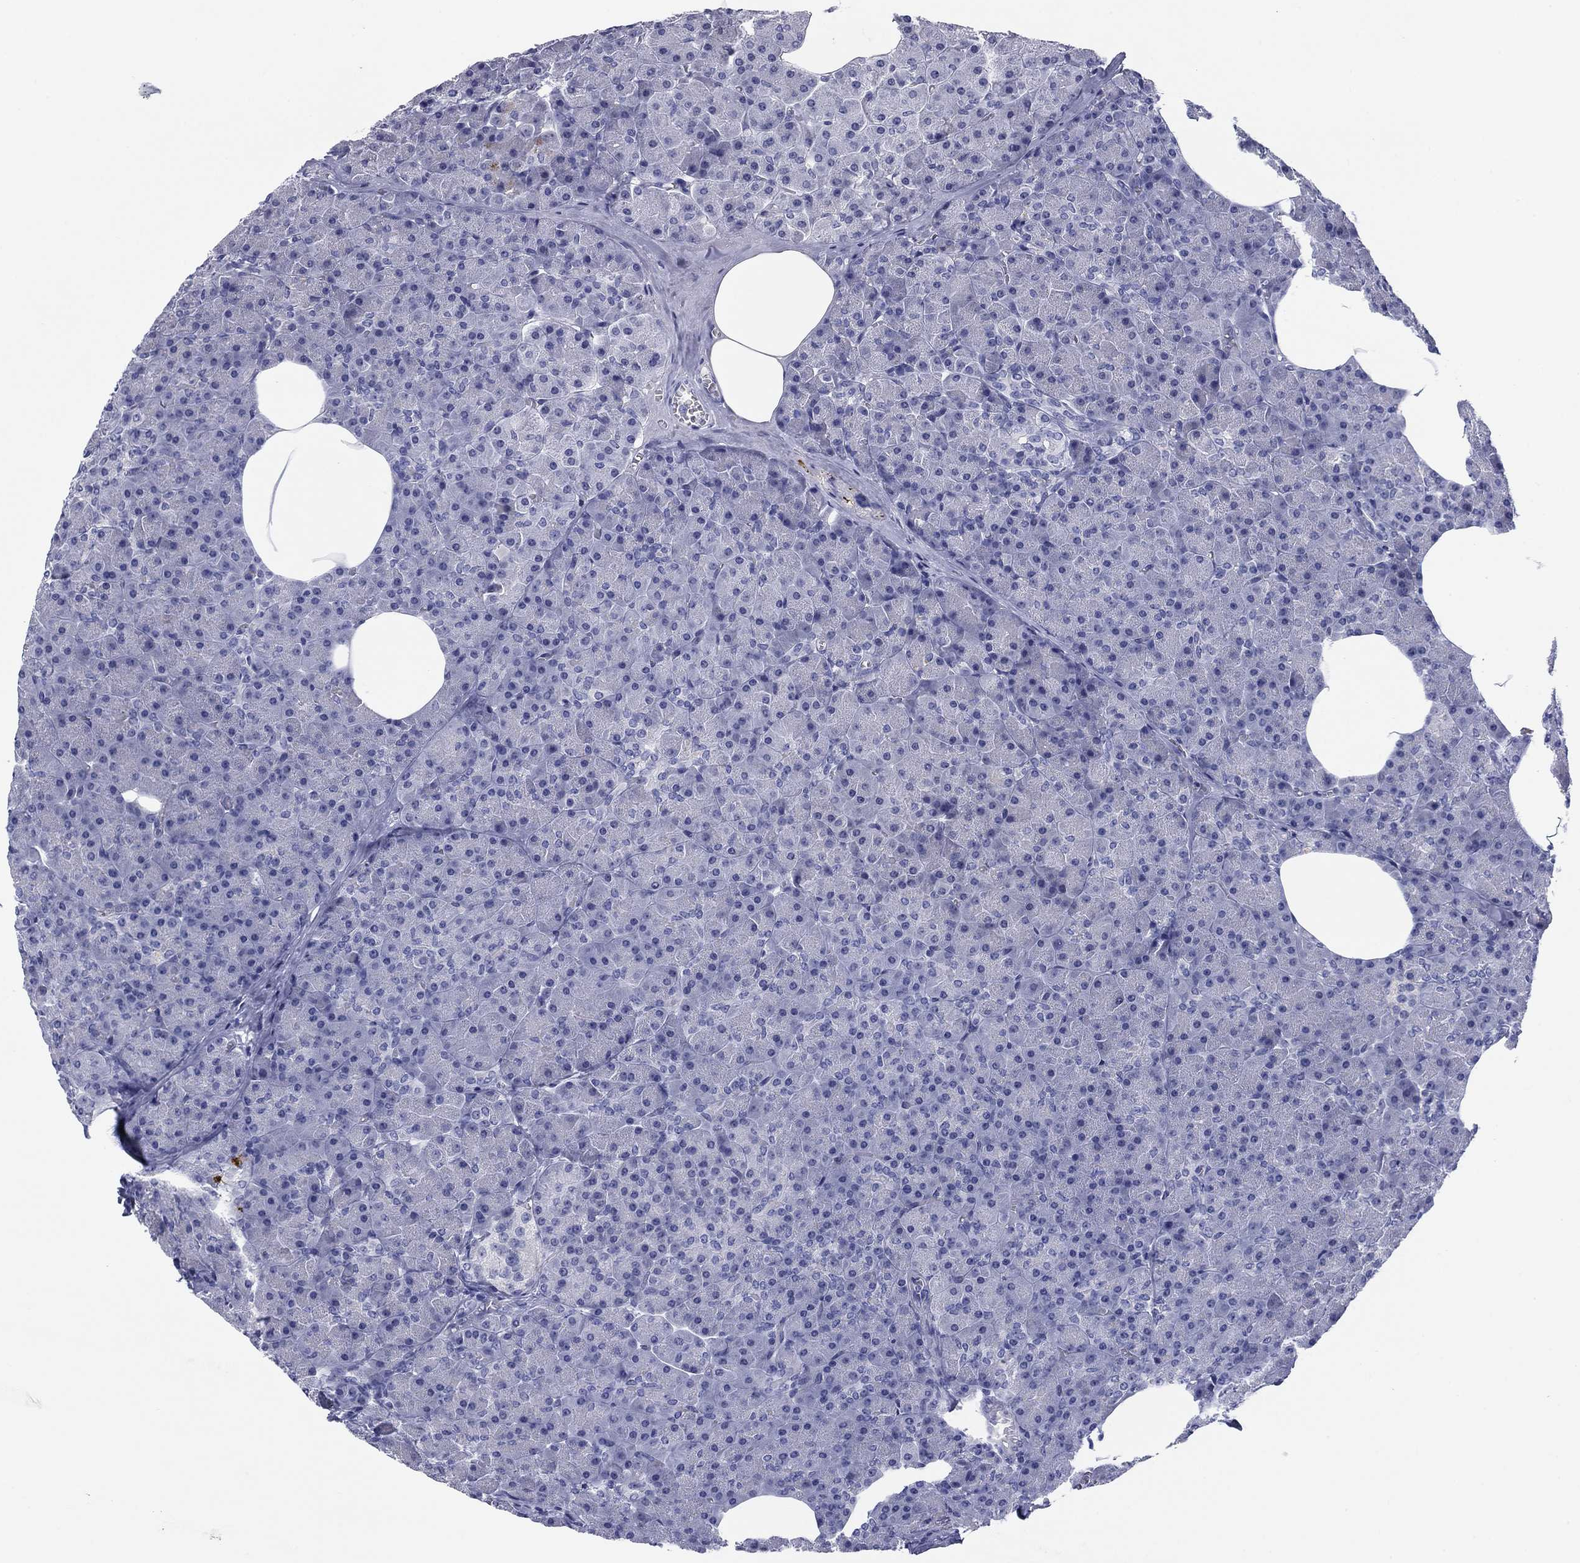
{"staining": {"intensity": "negative", "quantity": "none", "location": "none"}, "tissue": "pancreas", "cell_type": "Exocrine glandular cells", "image_type": "normal", "snomed": [{"axis": "morphology", "description": "Normal tissue, NOS"}, {"axis": "topography", "description": "Pancreas"}], "caption": "Immunohistochemistry (IHC) of benign human pancreas reveals no expression in exocrine glandular cells. The staining is performed using DAB brown chromogen with nuclei counter-stained in using hematoxylin.", "gene": "KCNH1", "patient": {"sex": "female", "age": 45}}